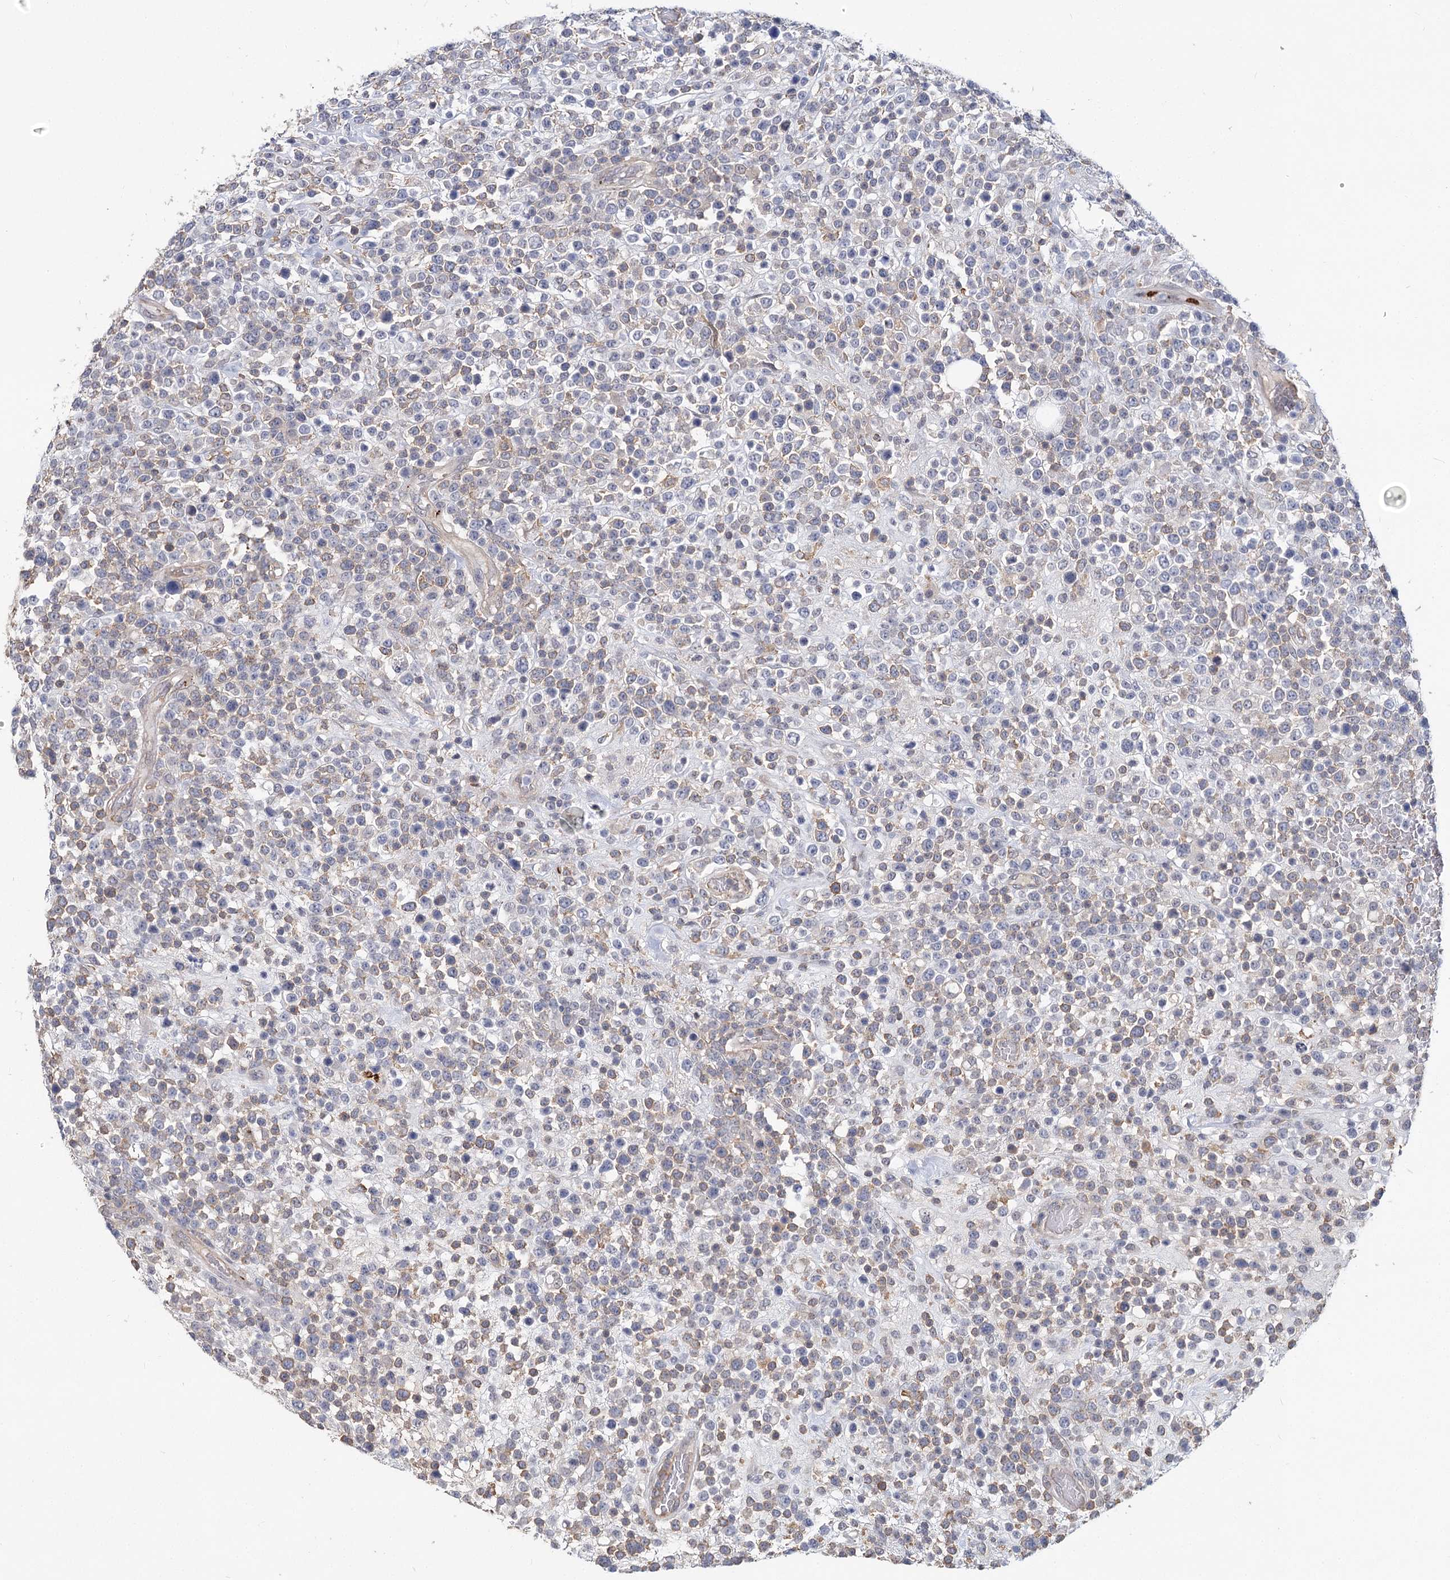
{"staining": {"intensity": "weak", "quantity": "<25%", "location": "cytoplasmic/membranous"}, "tissue": "lymphoma", "cell_type": "Tumor cells", "image_type": "cancer", "snomed": [{"axis": "morphology", "description": "Malignant lymphoma, non-Hodgkin's type, High grade"}, {"axis": "topography", "description": "Colon"}], "caption": "Tumor cells are negative for protein expression in human malignant lymphoma, non-Hodgkin's type (high-grade).", "gene": "TMEM218", "patient": {"sex": "female", "age": 53}}